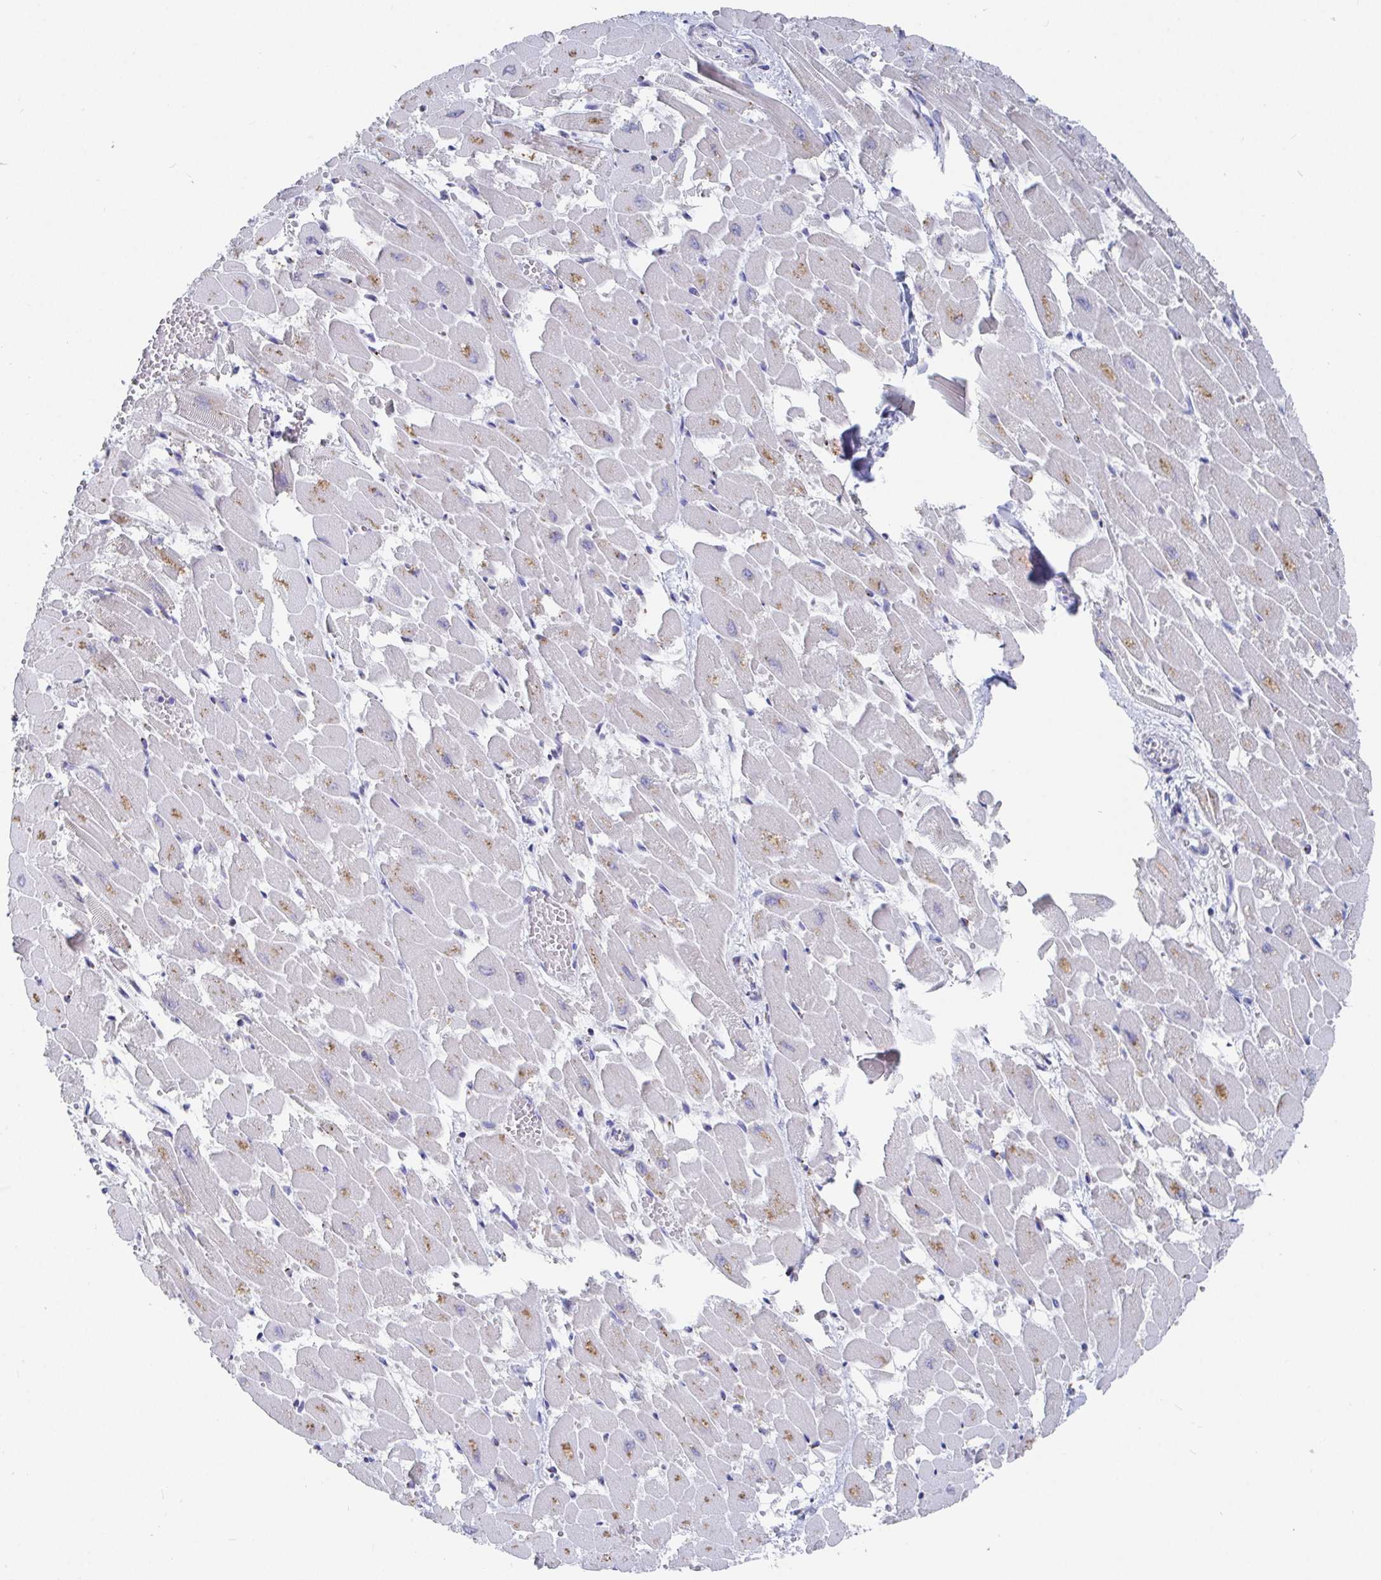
{"staining": {"intensity": "weak", "quantity": "25%-75%", "location": "cytoplasmic/membranous"}, "tissue": "heart muscle", "cell_type": "Cardiomyocytes", "image_type": "normal", "snomed": [{"axis": "morphology", "description": "Normal tissue, NOS"}, {"axis": "topography", "description": "Heart"}], "caption": "Approximately 25%-75% of cardiomyocytes in normal human heart muscle exhibit weak cytoplasmic/membranous protein expression as visualized by brown immunohistochemical staining.", "gene": "TAS2R39", "patient": {"sex": "female", "age": 52}}